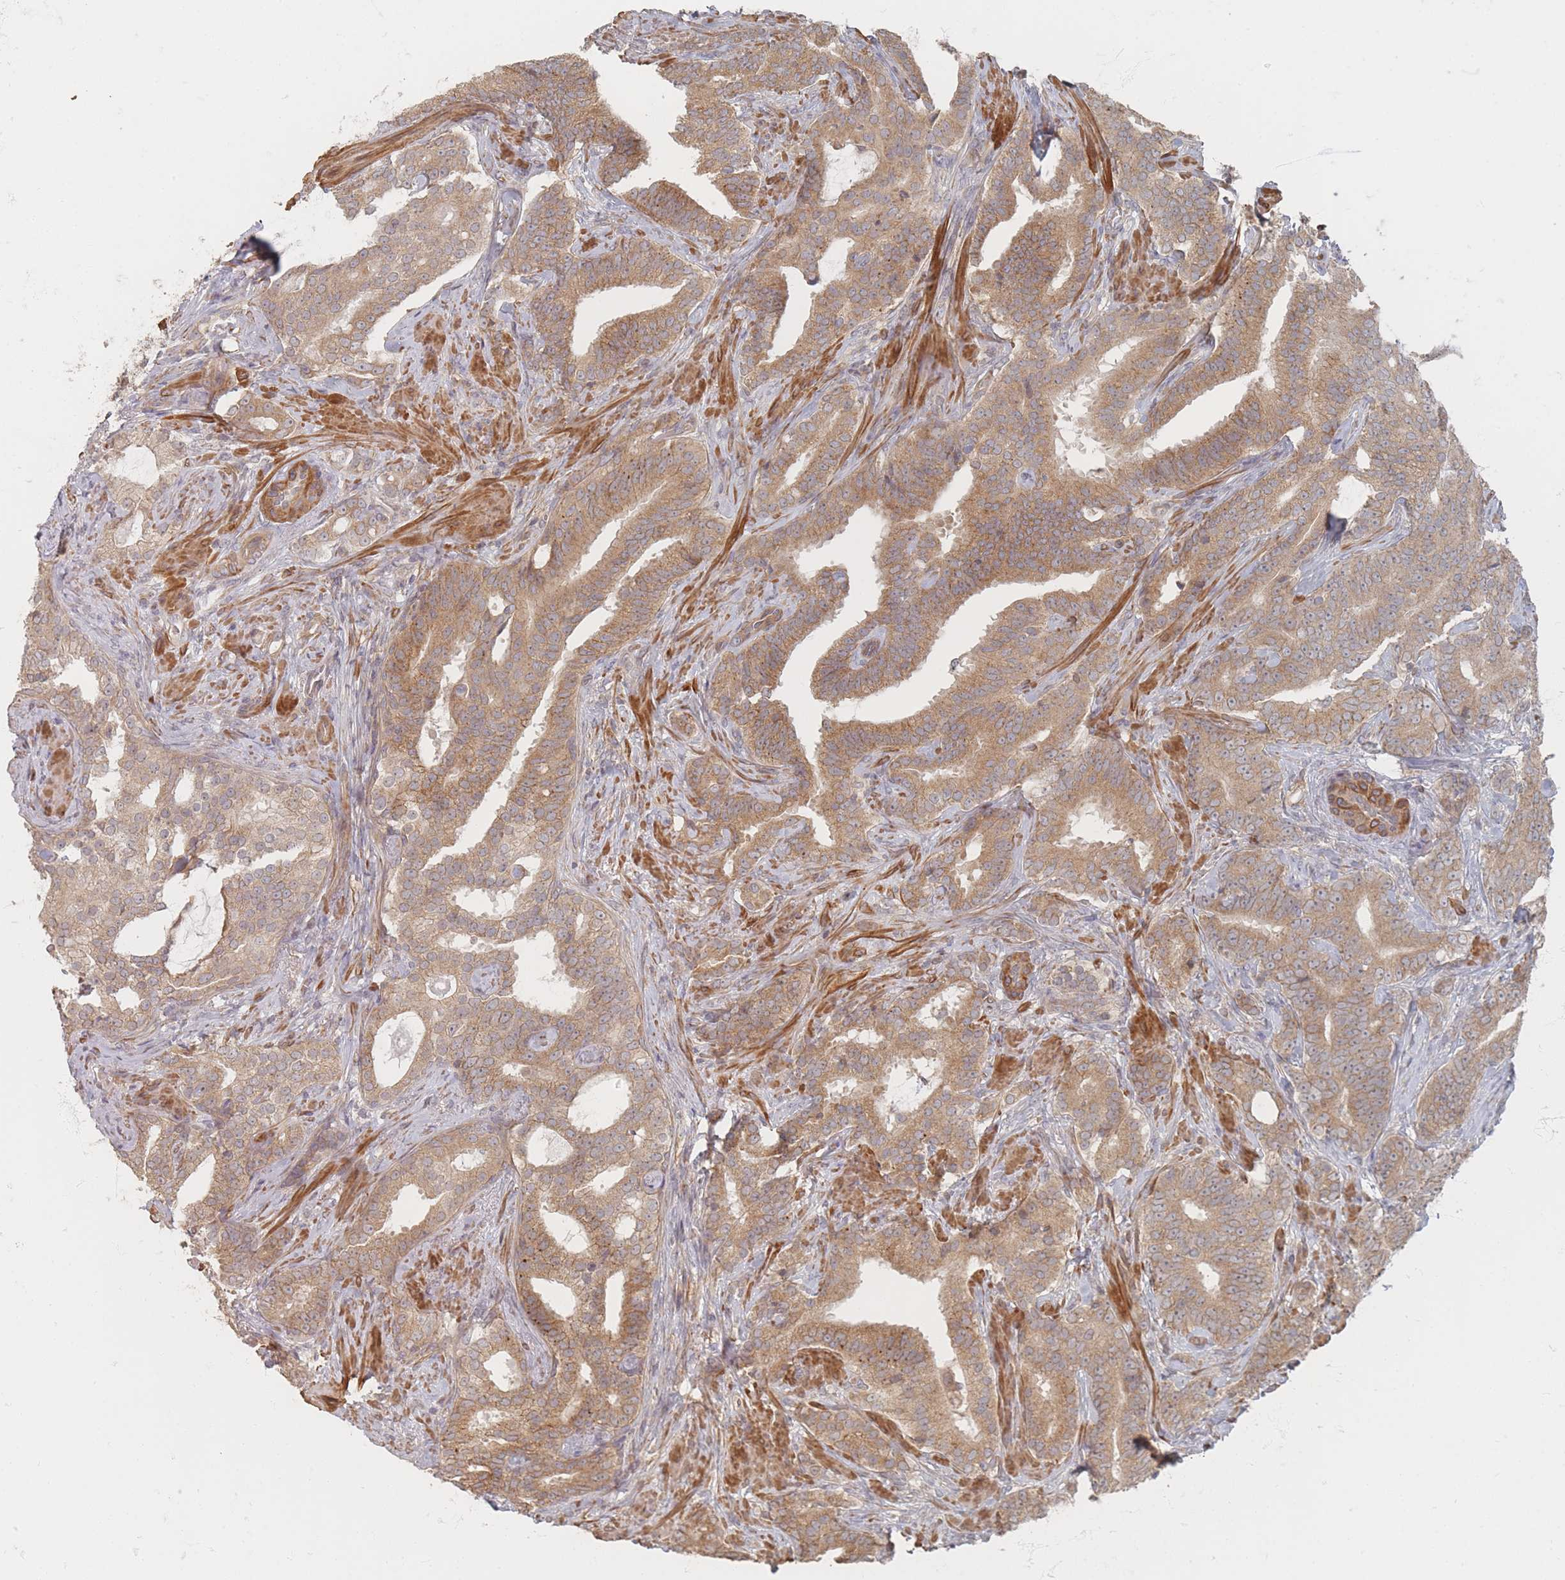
{"staining": {"intensity": "moderate", "quantity": ">75%", "location": "cytoplasmic/membranous"}, "tissue": "prostate cancer", "cell_type": "Tumor cells", "image_type": "cancer", "snomed": [{"axis": "morphology", "description": "Adenocarcinoma, High grade"}, {"axis": "topography", "description": "Prostate"}], "caption": "Tumor cells demonstrate medium levels of moderate cytoplasmic/membranous staining in approximately >75% of cells in human prostate cancer.", "gene": "GLE1", "patient": {"sex": "male", "age": 64}}